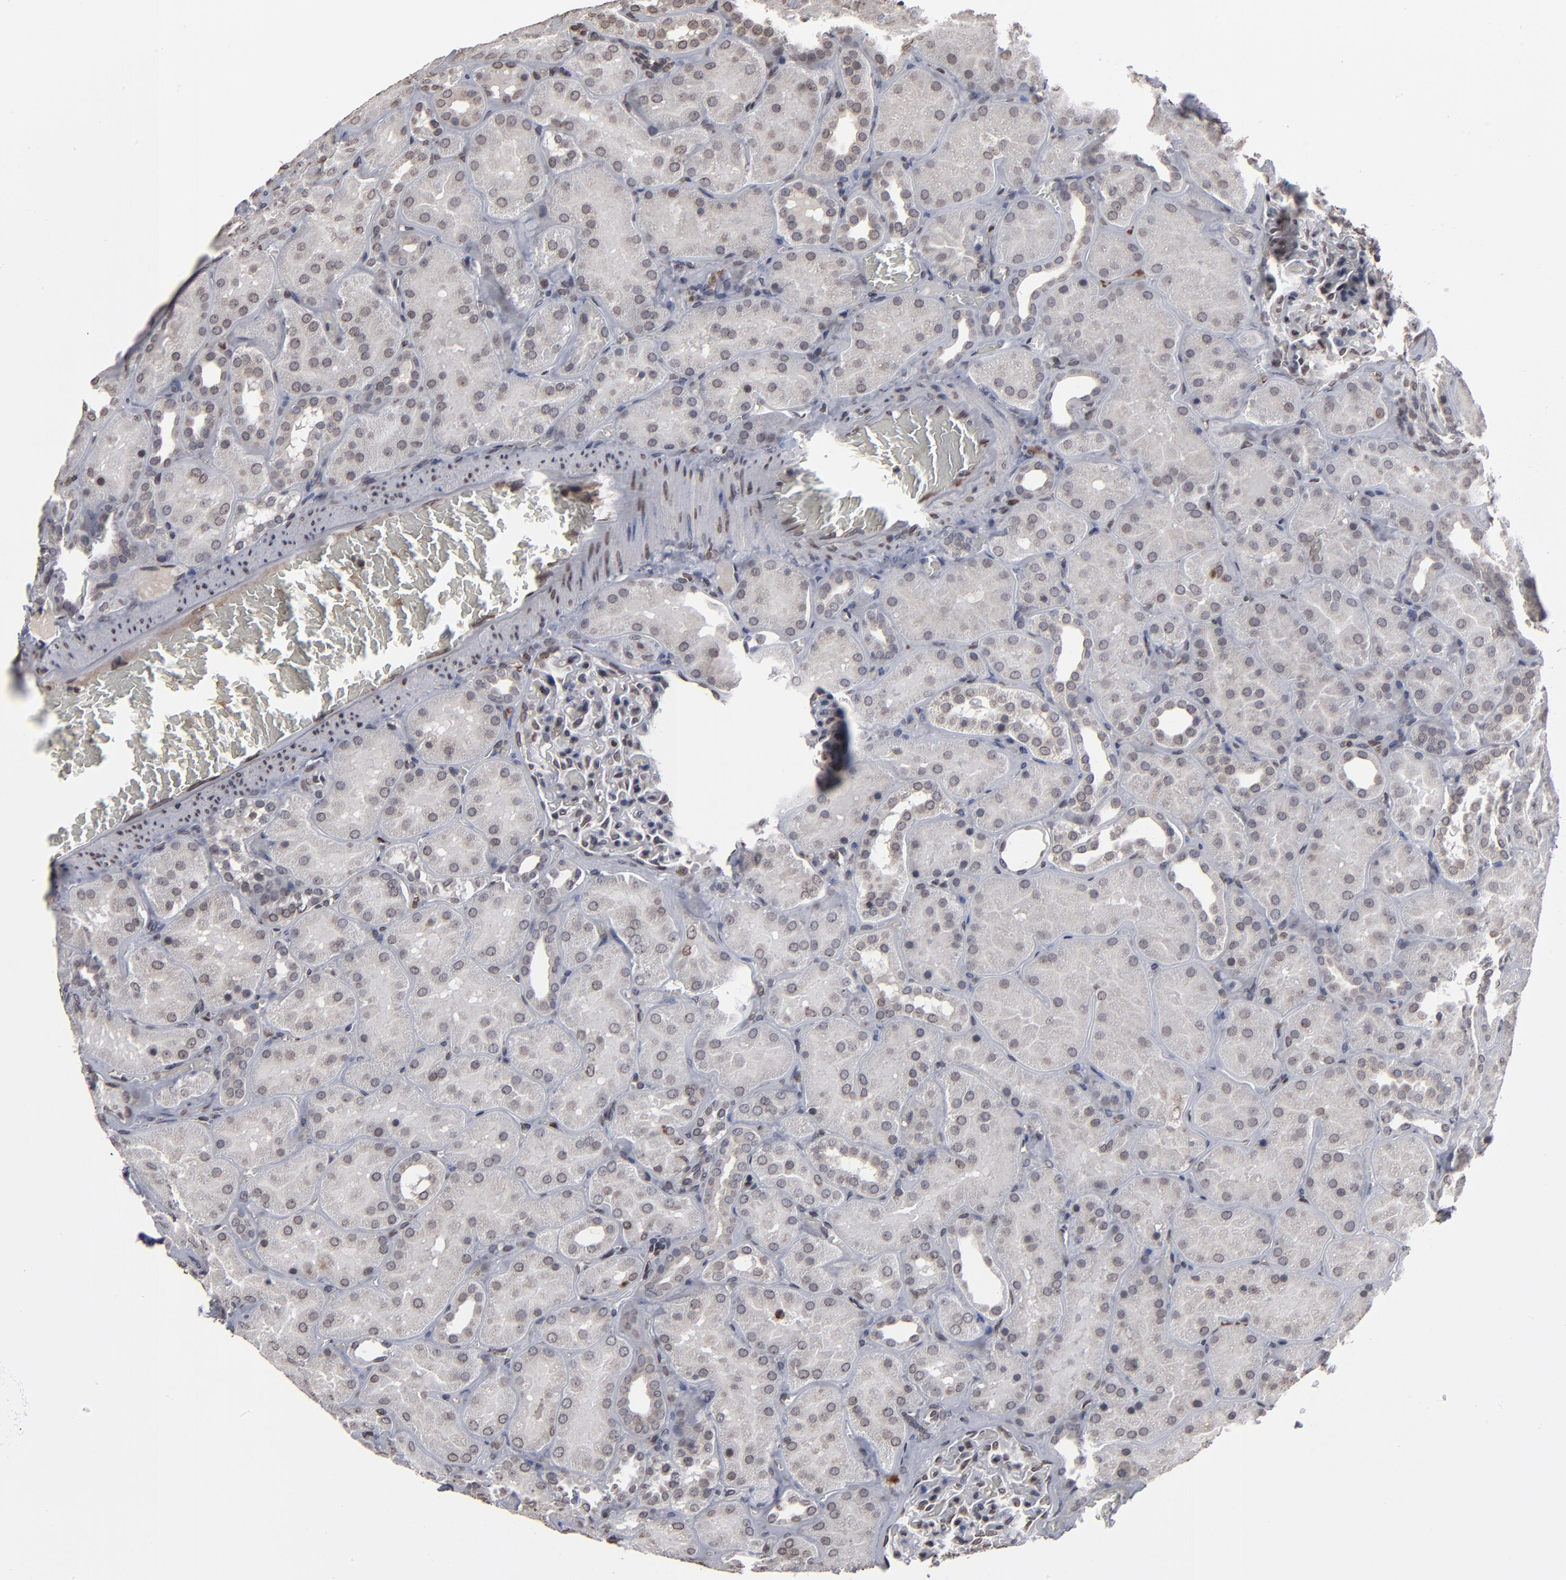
{"staining": {"intensity": "weak", "quantity": "<25%", "location": "nuclear"}, "tissue": "kidney", "cell_type": "Cells in glomeruli", "image_type": "normal", "snomed": [{"axis": "morphology", "description": "Normal tissue, NOS"}, {"axis": "topography", "description": "Kidney"}], "caption": "Immunohistochemistry of normal kidney demonstrates no staining in cells in glomeruli.", "gene": "BAZ1A", "patient": {"sex": "male", "age": 28}}